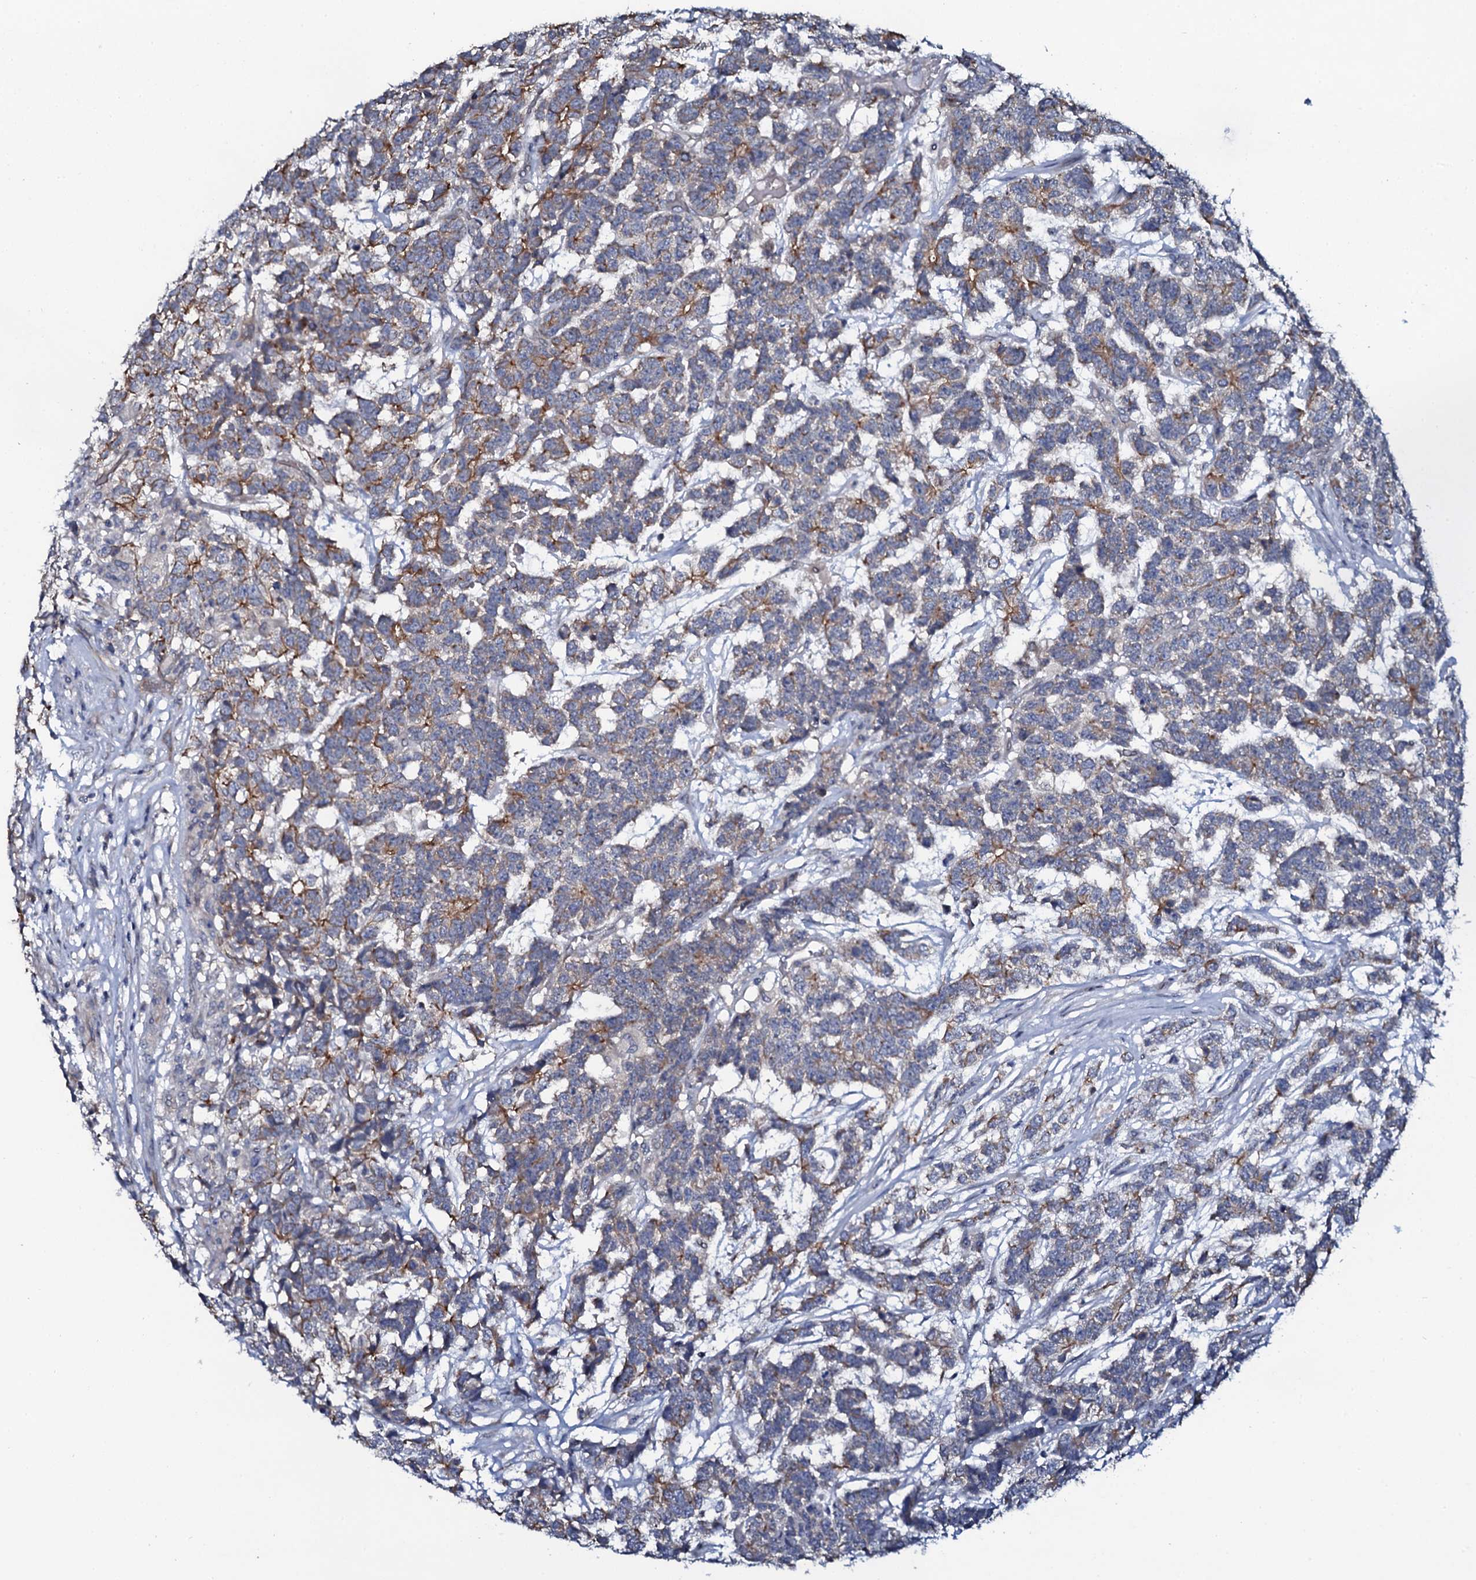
{"staining": {"intensity": "moderate", "quantity": "<25%", "location": "cytoplasmic/membranous"}, "tissue": "testis cancer", "cell_type": "Tumor cells", "image_type": "cancer", "snomed": [{"axis": "morphology", "description": "Carcinoma, Embryonal, NOS"}, {"axis": "topography", "description": "Testis"}], "caption": "About <25% of tumor cells in human testis cancer reveal moderate cytoplasmic/membranous protein positivity as visualized by brown immunohistochemical staining.", "gene": "C10orf88", "patient": {"sex": "male", "age": 26}}